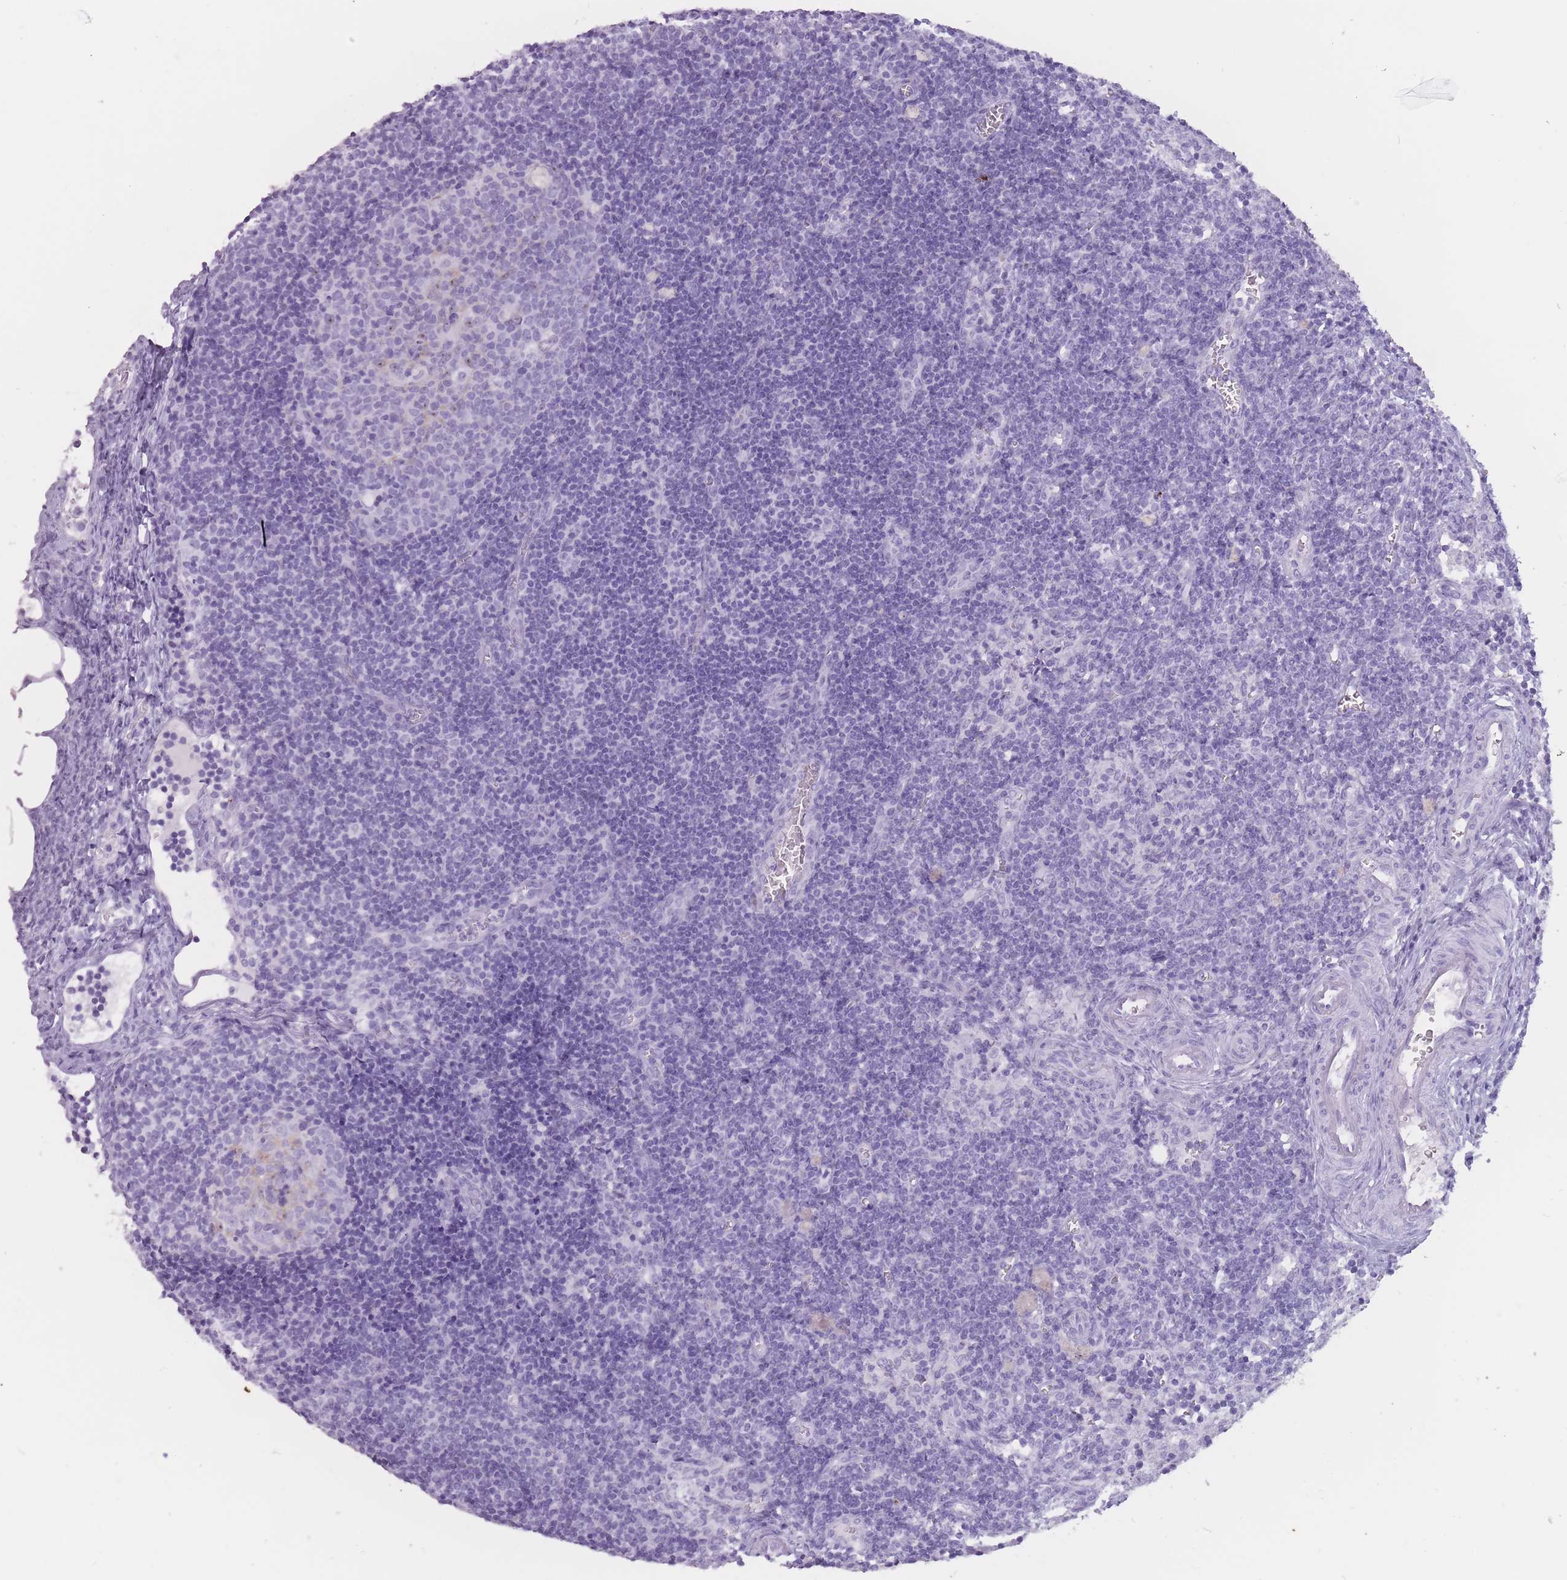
{"staining": {"intensity": "negative", "quantity": "none", "location": "none"}, "tissue": "lymph node", "cell_type": "Germinal center cells", "image_type": "normal", "snomed": [{"axis": "morphology", "description": "Normal tissue, NOS"}, {"axis": "topography", "description": "Lymph node"}], "caption": "Human lymph node stained for a protein using IHC reveals no positivity in germinal center cells.", "gene": "PNMA3", "patient": {"sex": "female", "age": 37}}